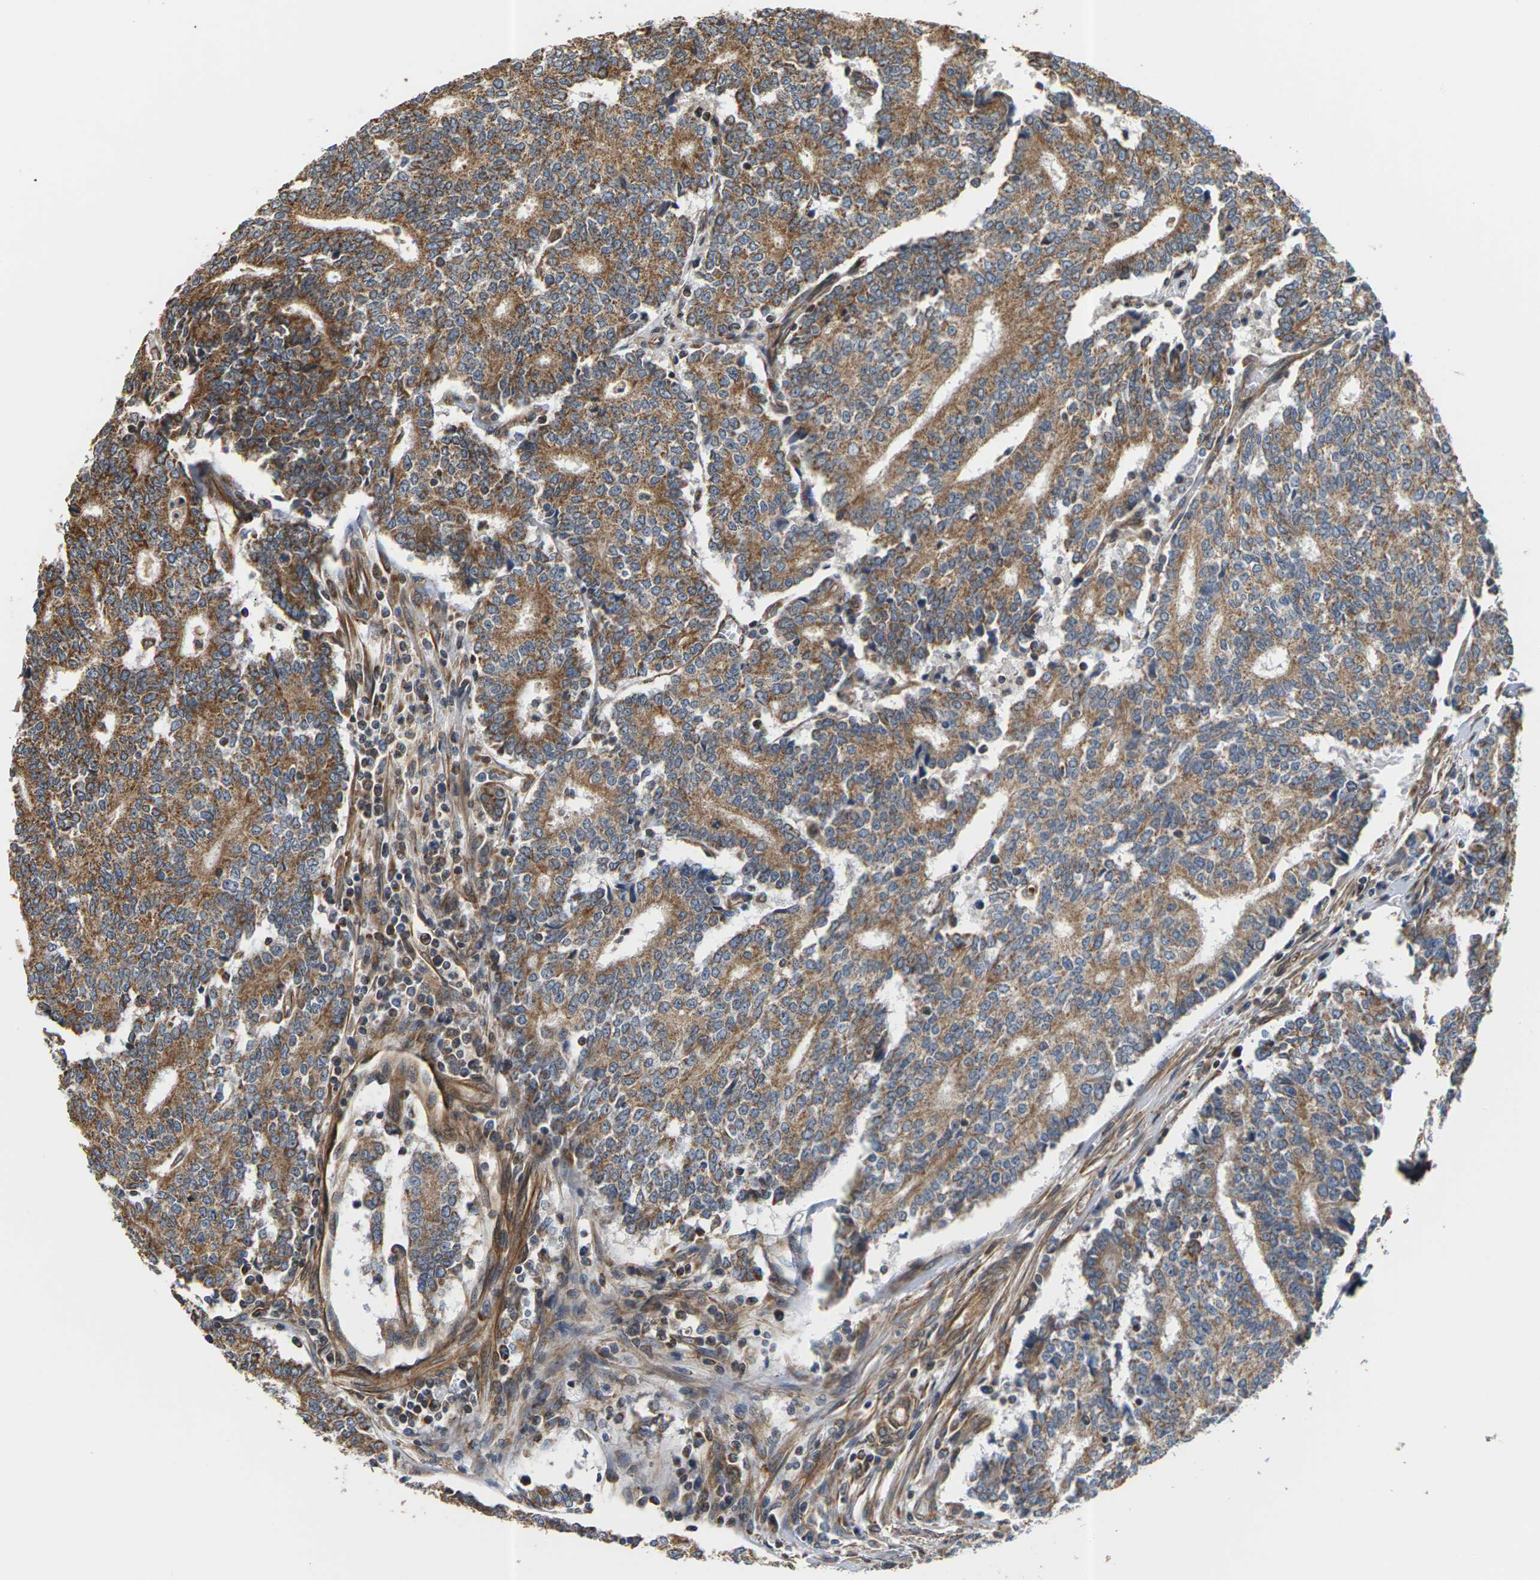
{"staining": {"intensity": "moderate", "quantity": ">75%", "location": "cytoplasmic/membranous"}, "tissue": "prostate cancer", "cell_type": "Tumor cells", "image_type": "cancer", "snomed": [{"axis": "morphology", "description": "Normal tissue, NOS"}, {"axis": "morphology", "description": "Adenocarcinoma, High grade"}, {"axis": "topography", "description": "Prostate"}, {"axis": "topography", "description": "Seminal veicle"}], "caption": "Prostate cancer stained with DAB IHC displays medium levels of moderate cytoplasmic/membranous staining in approximately >75% of tumor cells. (DAB IHC with brightfield microscopy, high magnification).", "gene": "PCDHB4", "patient": {"sex": "male", "age": 55}}